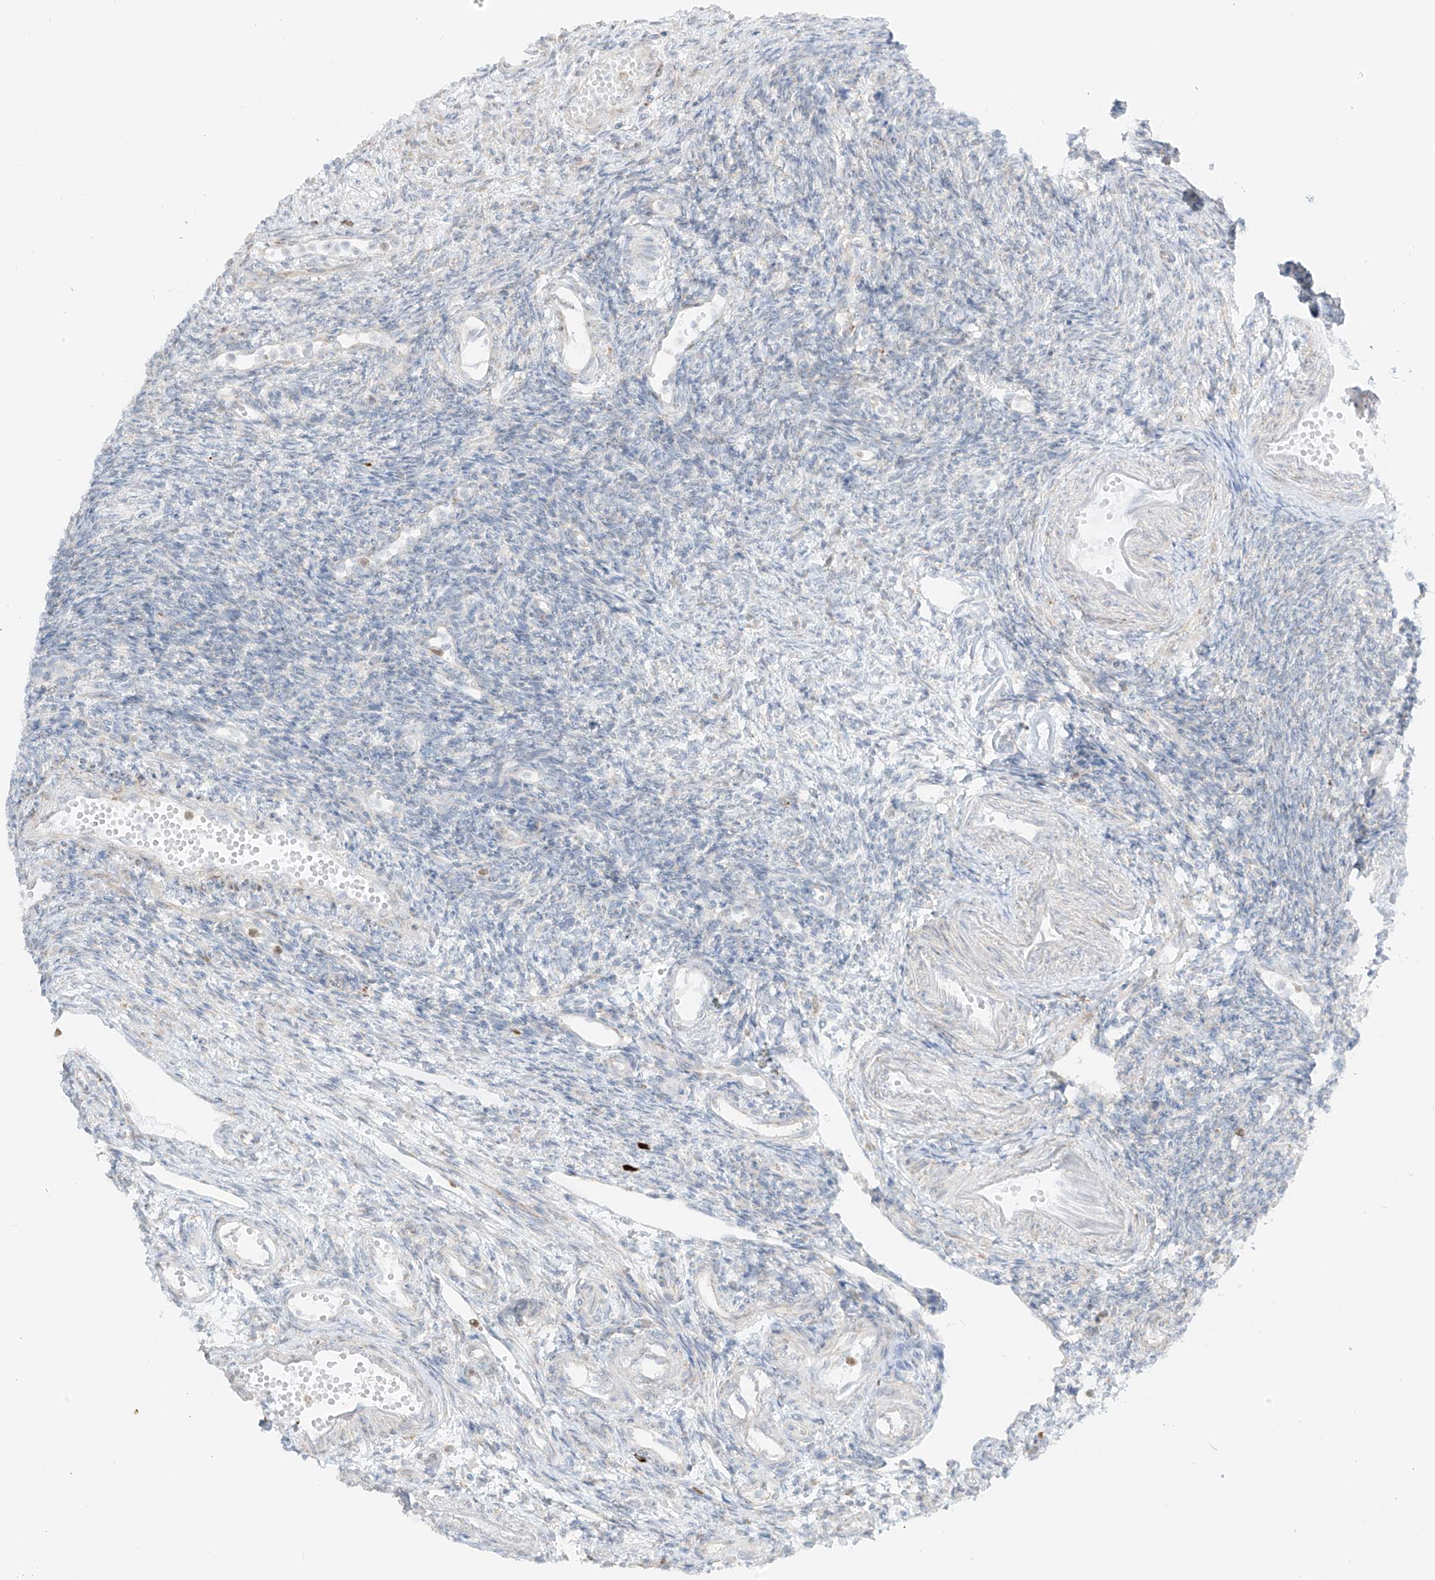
{"staining": {"intensity": "negative", "quantity": "none", "location": "none"}, "tissue": "ovary", "cell_type": "Ovarian stroma cells", "image_type": "normal", "snomed": [{"axis": "morphology", "description": "Normal tissue, NOS"}, {"axis": "morphology", "description": "Cyst, NOS"}, {"axis": "topography", "description": "Ovary"}], "caption": "The immunohistochemistry image has no significant positivity in ovarian stroma cells of ovary. Brightfield microscopy of immunohistochemistry stained with DAB (brown) and hematoxylin (blue), captured at high magnification.", "gene": "LRRC59", "patient": {"sex": "female", "age": 33}}